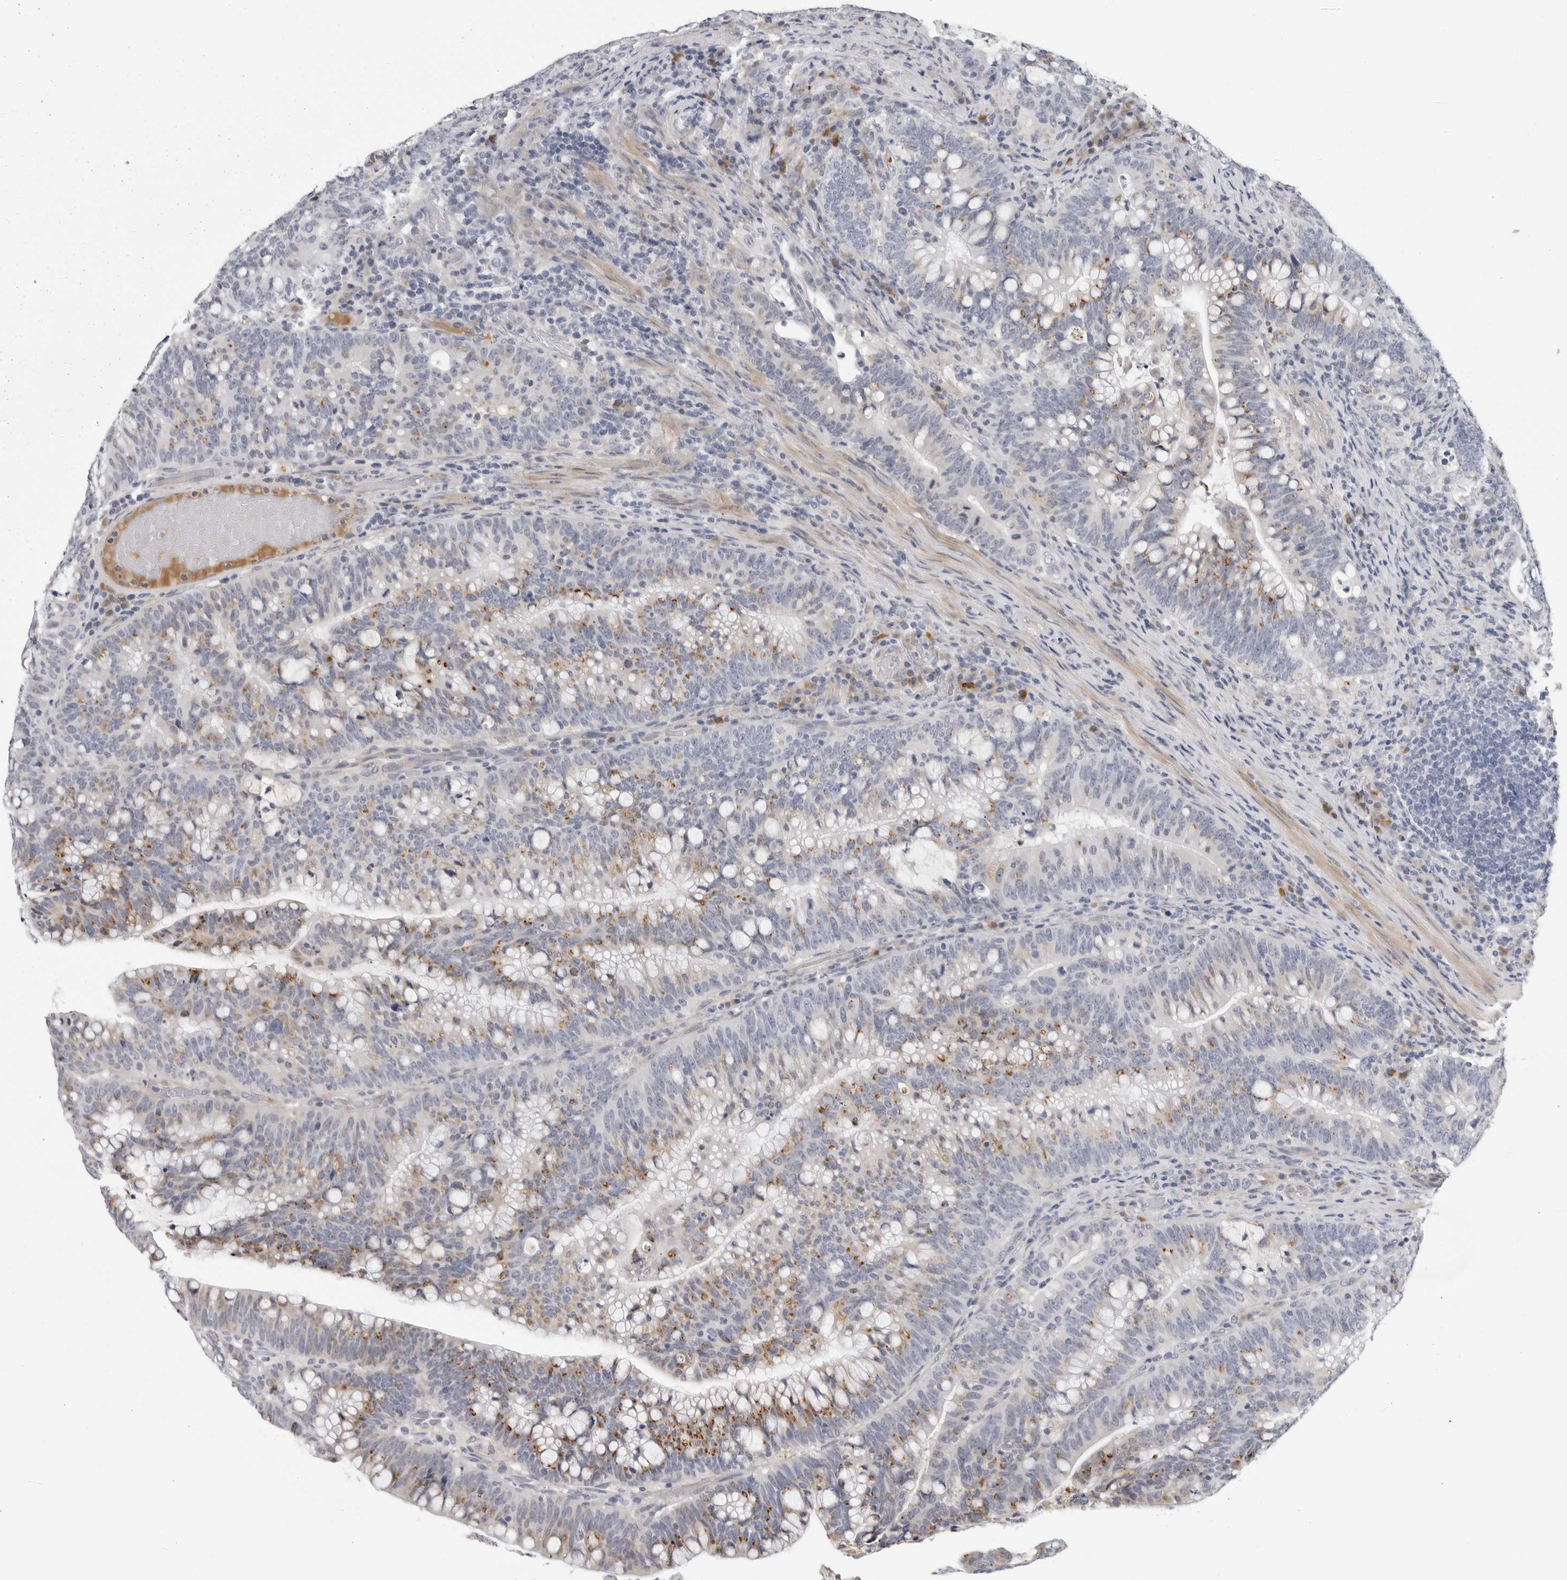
{"staining": {"intensity": "moderate", "quantity": "<25%", "location": "cytoplasmic/membranous"}, "tissue": "colorectal cancer", "cell_type": "Tumor cells", "image_type": "cancer", "snomed": [{"axis": "morphology", "description": "Adenocarcinoma, NOS"}, {"axis": "topography", "description": "Colon"}], "caption": "Colorectal adenocarcinoma tissue shows moderate cytoplasmic/membranous staining in about <25% of tumor cells", "gene": "ZNF502", "patient": {"sex": "female", "age": 66}}